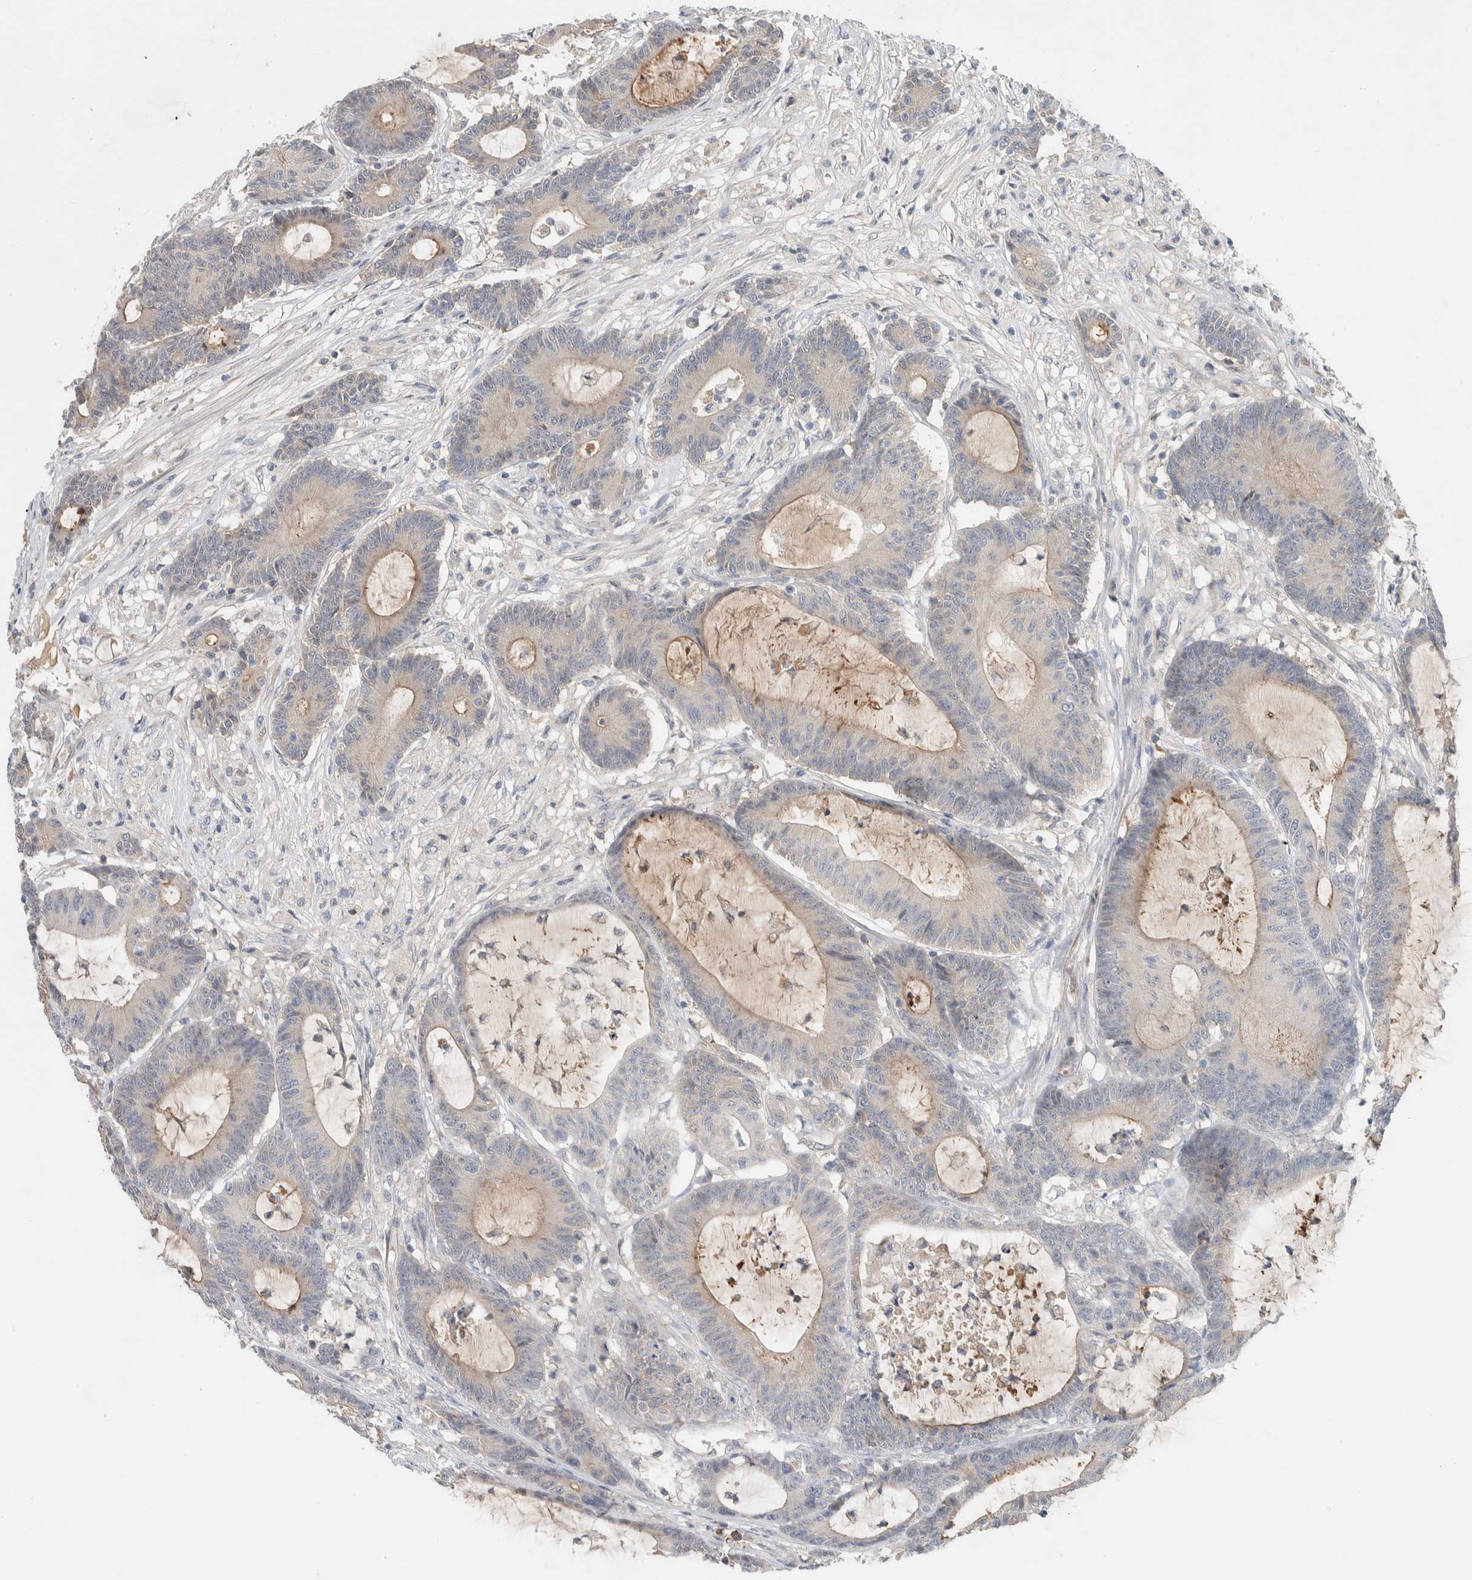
{"staining": {"intensity": "weak", "quantity": "<25%", "location": "cytoplasmic/membranous"}, "tissue": "colorectal cancer", "cell_type": "Tumor cells", "image_type": "cancer", "snomed": [{"axis": "morphology", "description": "Adenocarcinoma, NOS"}, {"axis": "topography", "description": "Colon"}], "caption": "IHC of adenocarcinoma (colorectal) reveals no positivity in tumor cells.", "gene": "DEPTOR", "patient": {"sex": "female", "age": 84}}